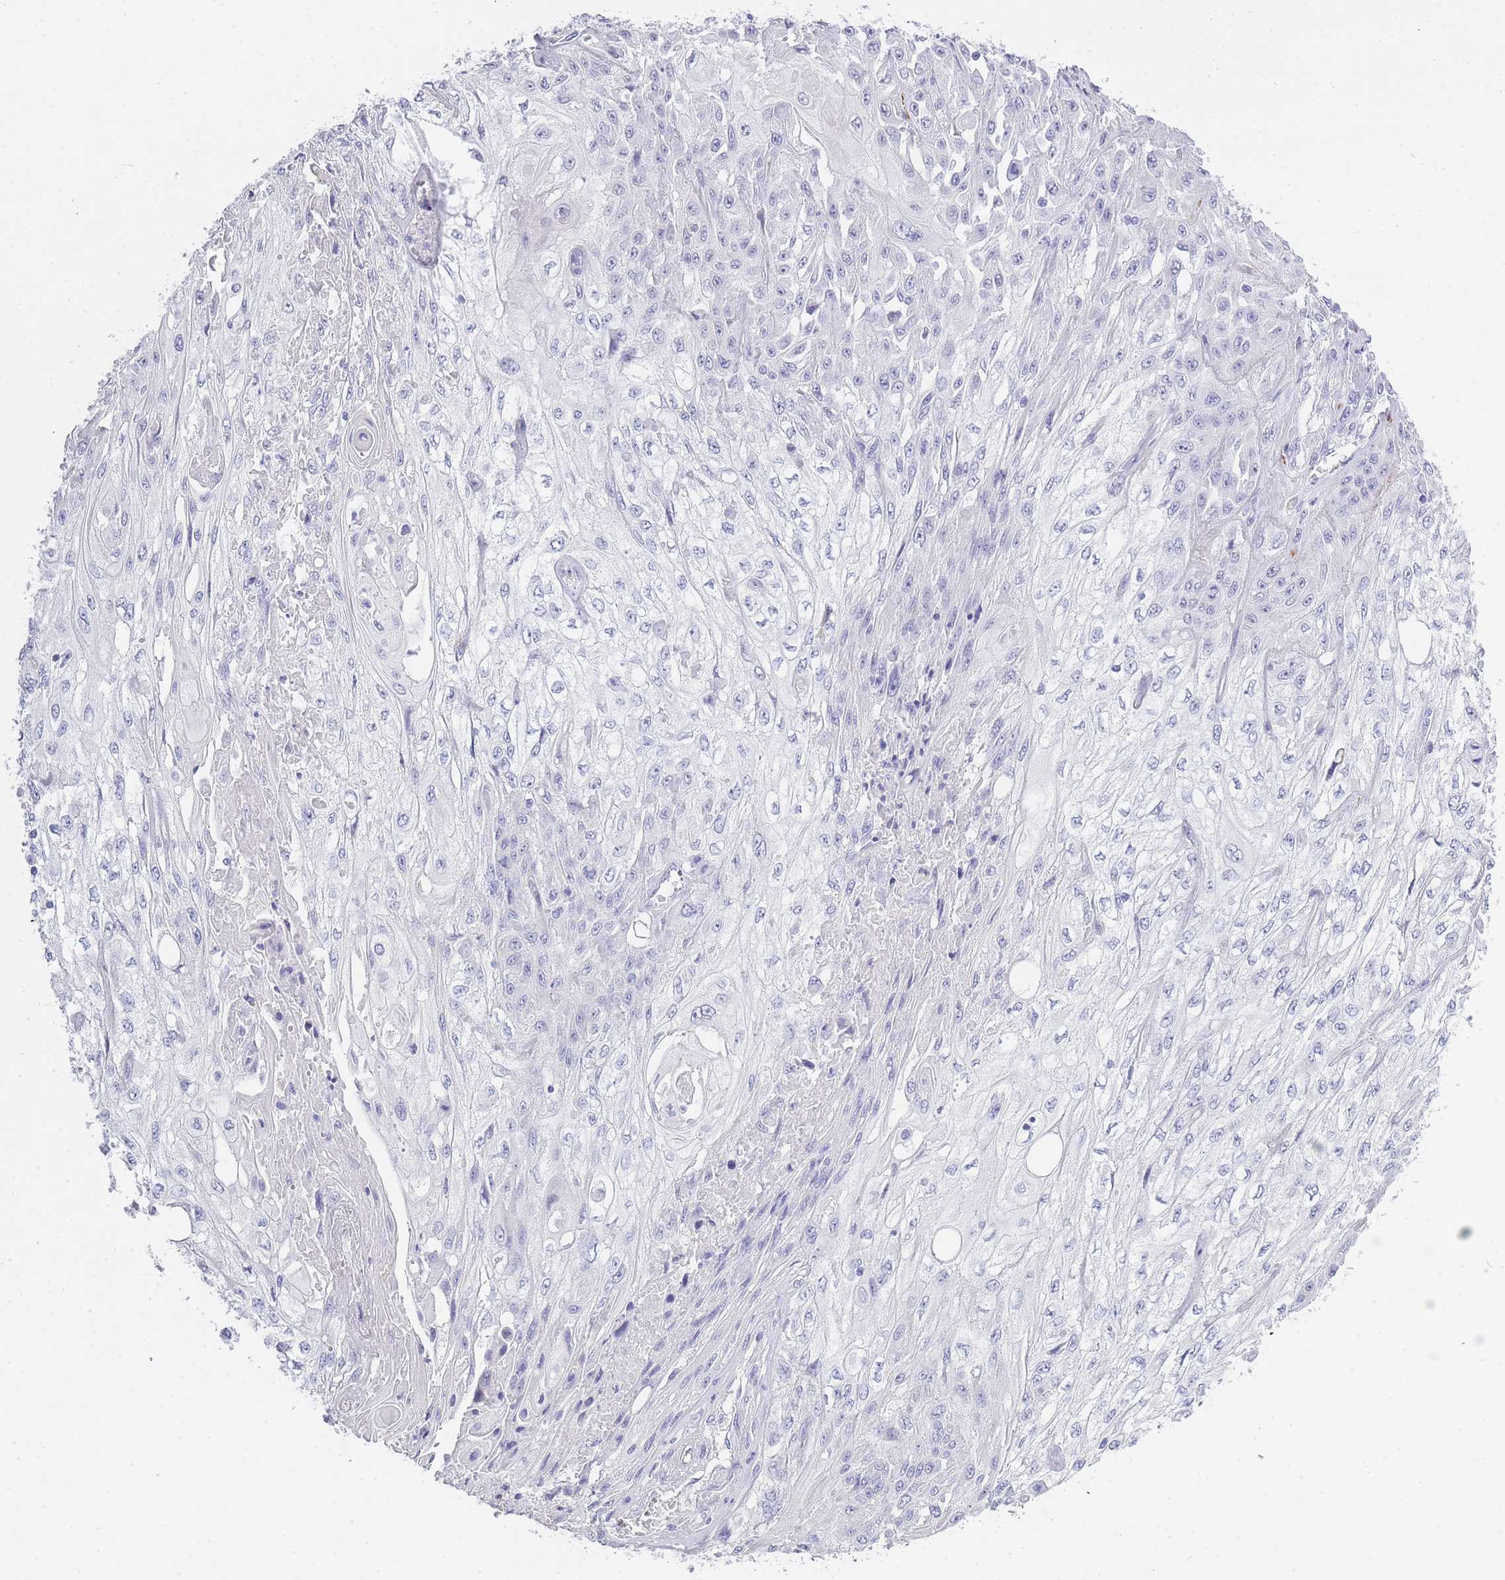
{"staining": {"intensity": "negative", "quantity": "none", "location": "none"}, "tissue": "skin cancer", "cell_type": "Tumor cells", "image_type": "cancer", "snomed": [{"axis": "morphology", "description": "Squamous cell carcinoma, NOS"}, {"axis": "morphology", "description": "Squamous cell carcinoma, metastatic, NOS"}, {"axis": "topography", "description": "Skin"}, {"axis": "topography", "description": "Lymph node"}], "caption": "A high-resolution photomicrograph shows immunohistochemistry staining of skin cancer (squamous cell carcinoma), which exhibits no significant expression in tumor cells.", "gene": "RHO", "patient": {"sex": "male", "age": 75}}